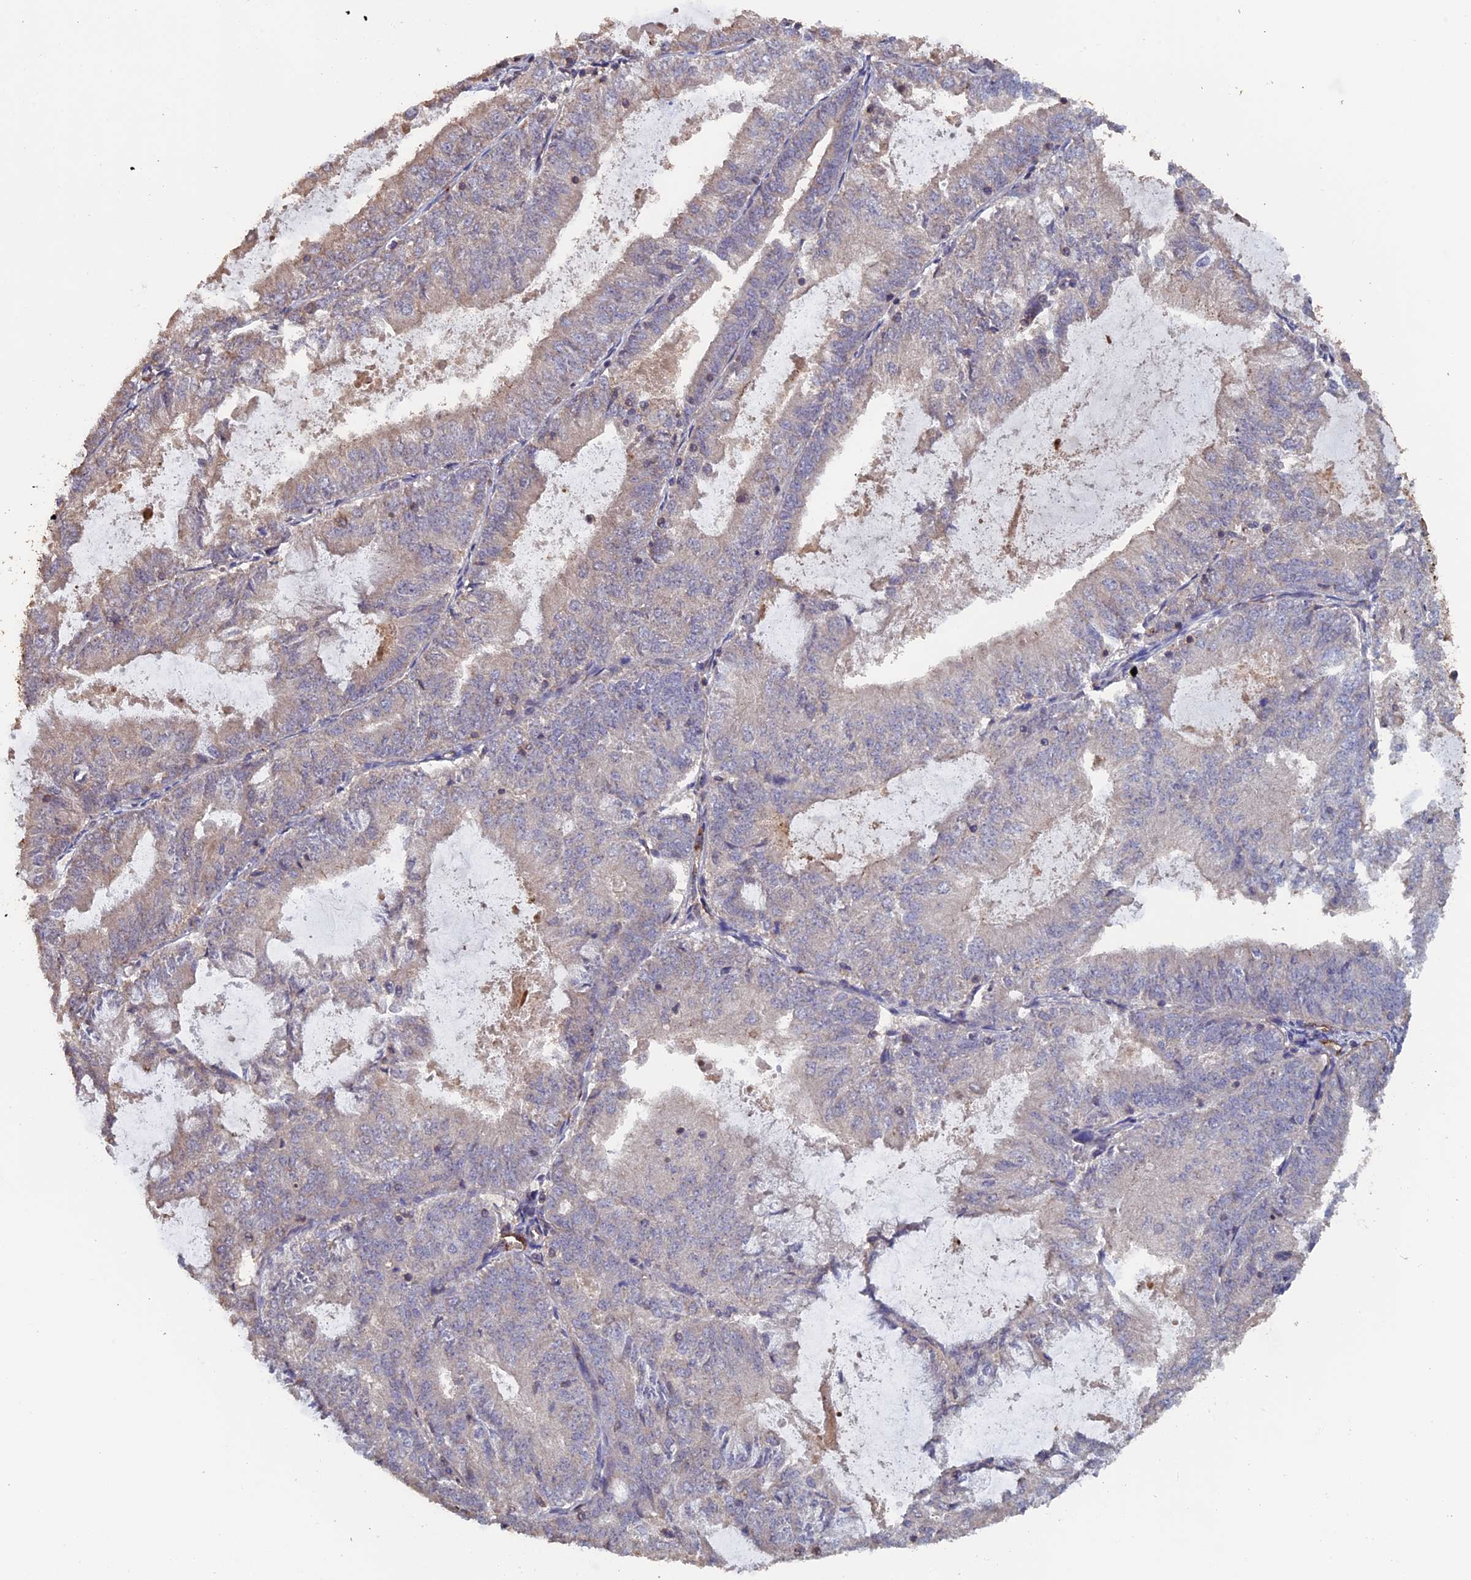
{"staining": {"intensity": "negative", "quantity": "none", "location": "none"}, "tissue": "endometrial cancer", "cell_type": "Tumor cells", "image_type": "cancer", "snomed": [{"axis": "morphology", "description": "Adenocarcinoma, NOS"}, {"axis": "topography", "description": "Endometrium"}], "caption": "DAB (3,3'-diaminobenzidine) immunohistochemical staining of endometrial adenocarcinoma demonstrates no significant staining in tumor cells. (DAB (3,3'-diaminobenzidine) immunohistochemistry, high magnification).", "gene": "PIGQ", "patient": {"sex": "female", "age": 57}}